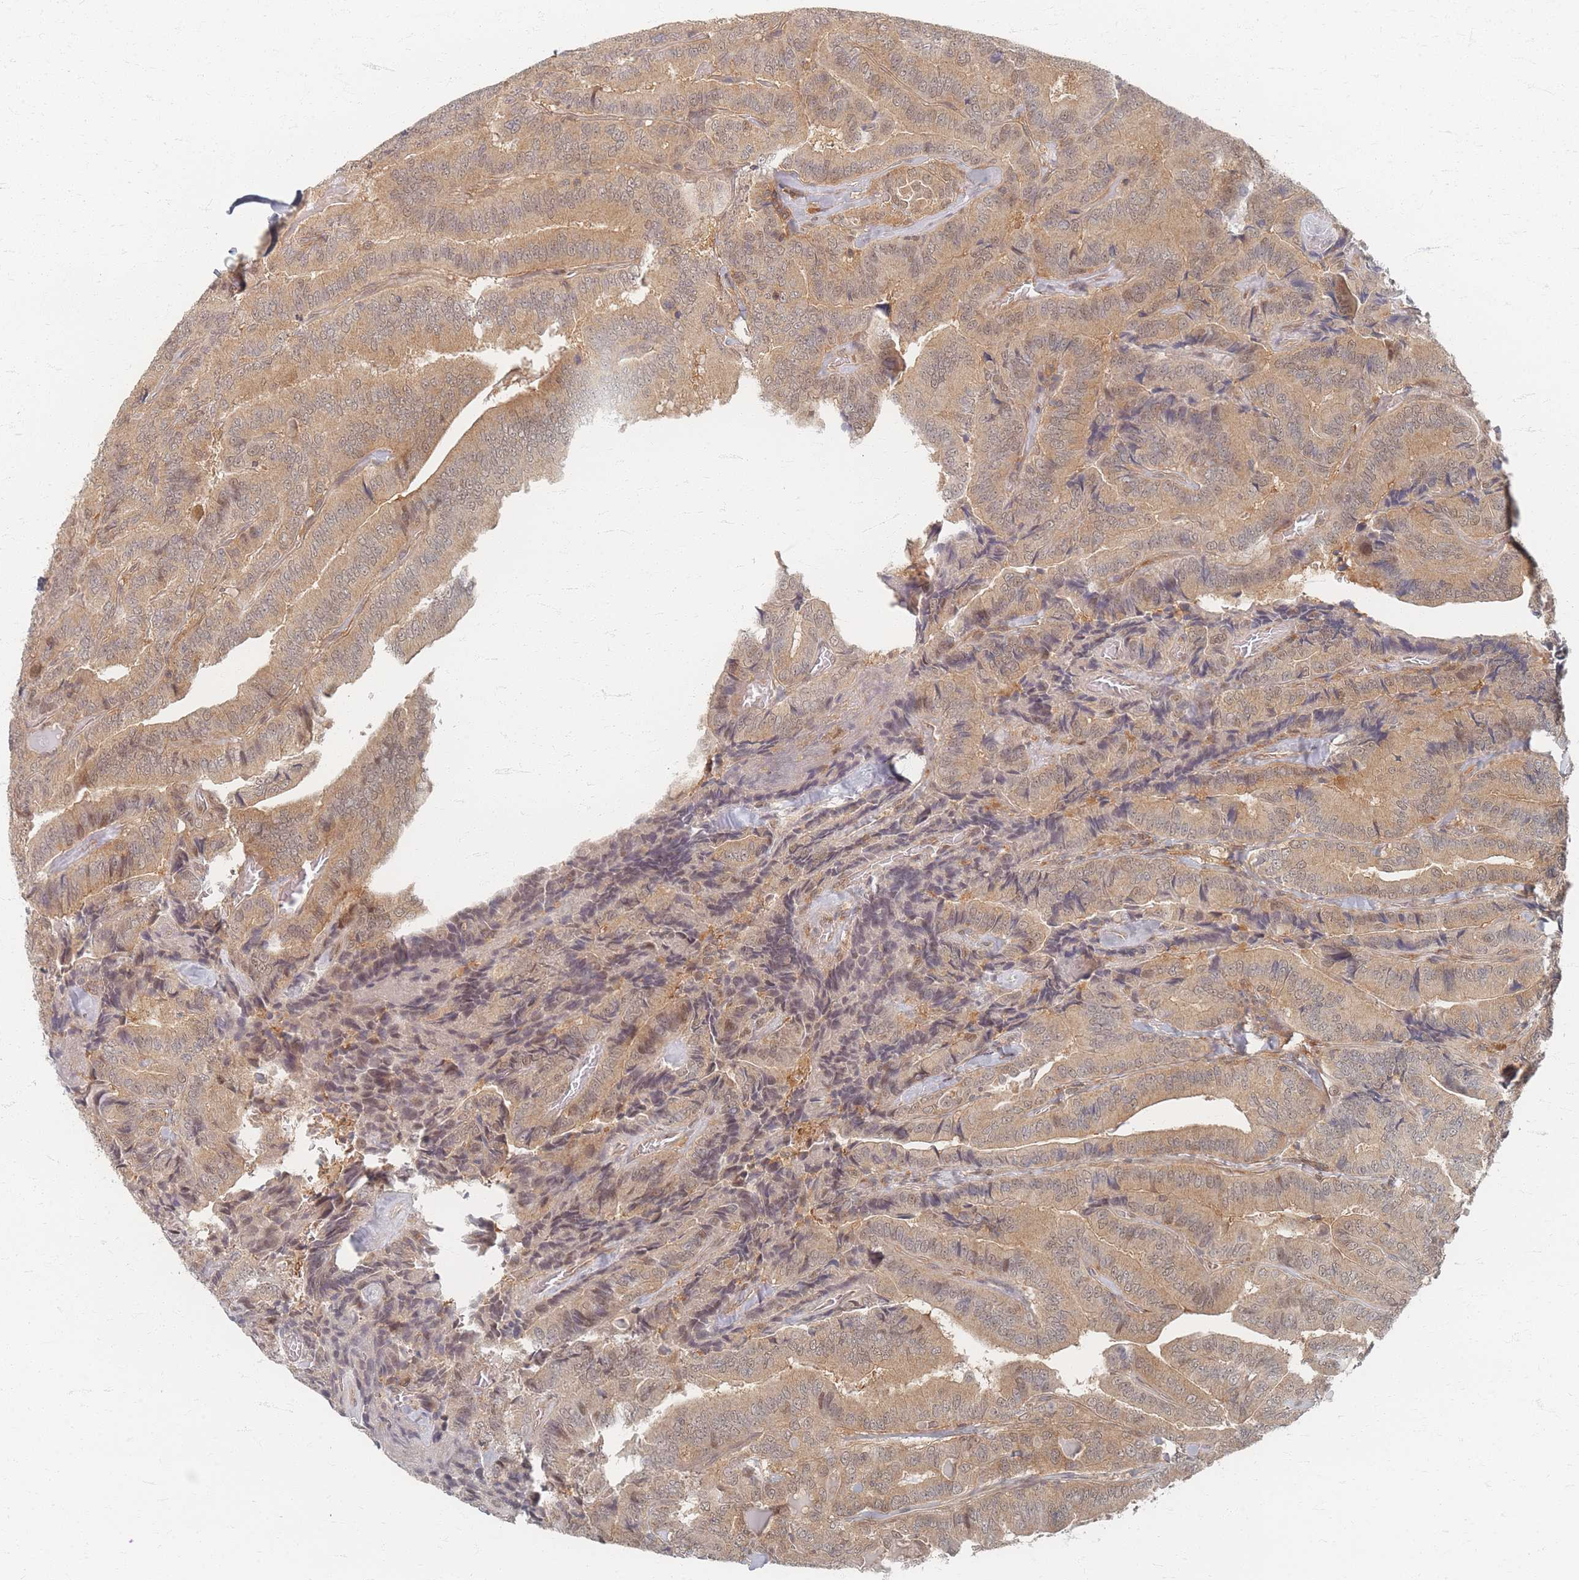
{"staining": {"intensity": "weak", "quantity": ">75%", "location": "cytoplasmic/membranous,nuclear"}, "tissue": "thyroid cancer", "cell_type": "Tumor cells", "image_type": "cancer", "snomed": [{"axis": "morphology", "description": "Papillary adenocarcinoma, NOS"}, {"axis": "topography", "description": "Thyroid gland"}], "caption": "This is an image of immunohistochemistry staining of thyroid cancer, which shows weak staining in the cytoplasmic/membranous and nuclear of tumor cells.", "gene": "PSMD9", "patient": {"sex": "male", "age": 61}}